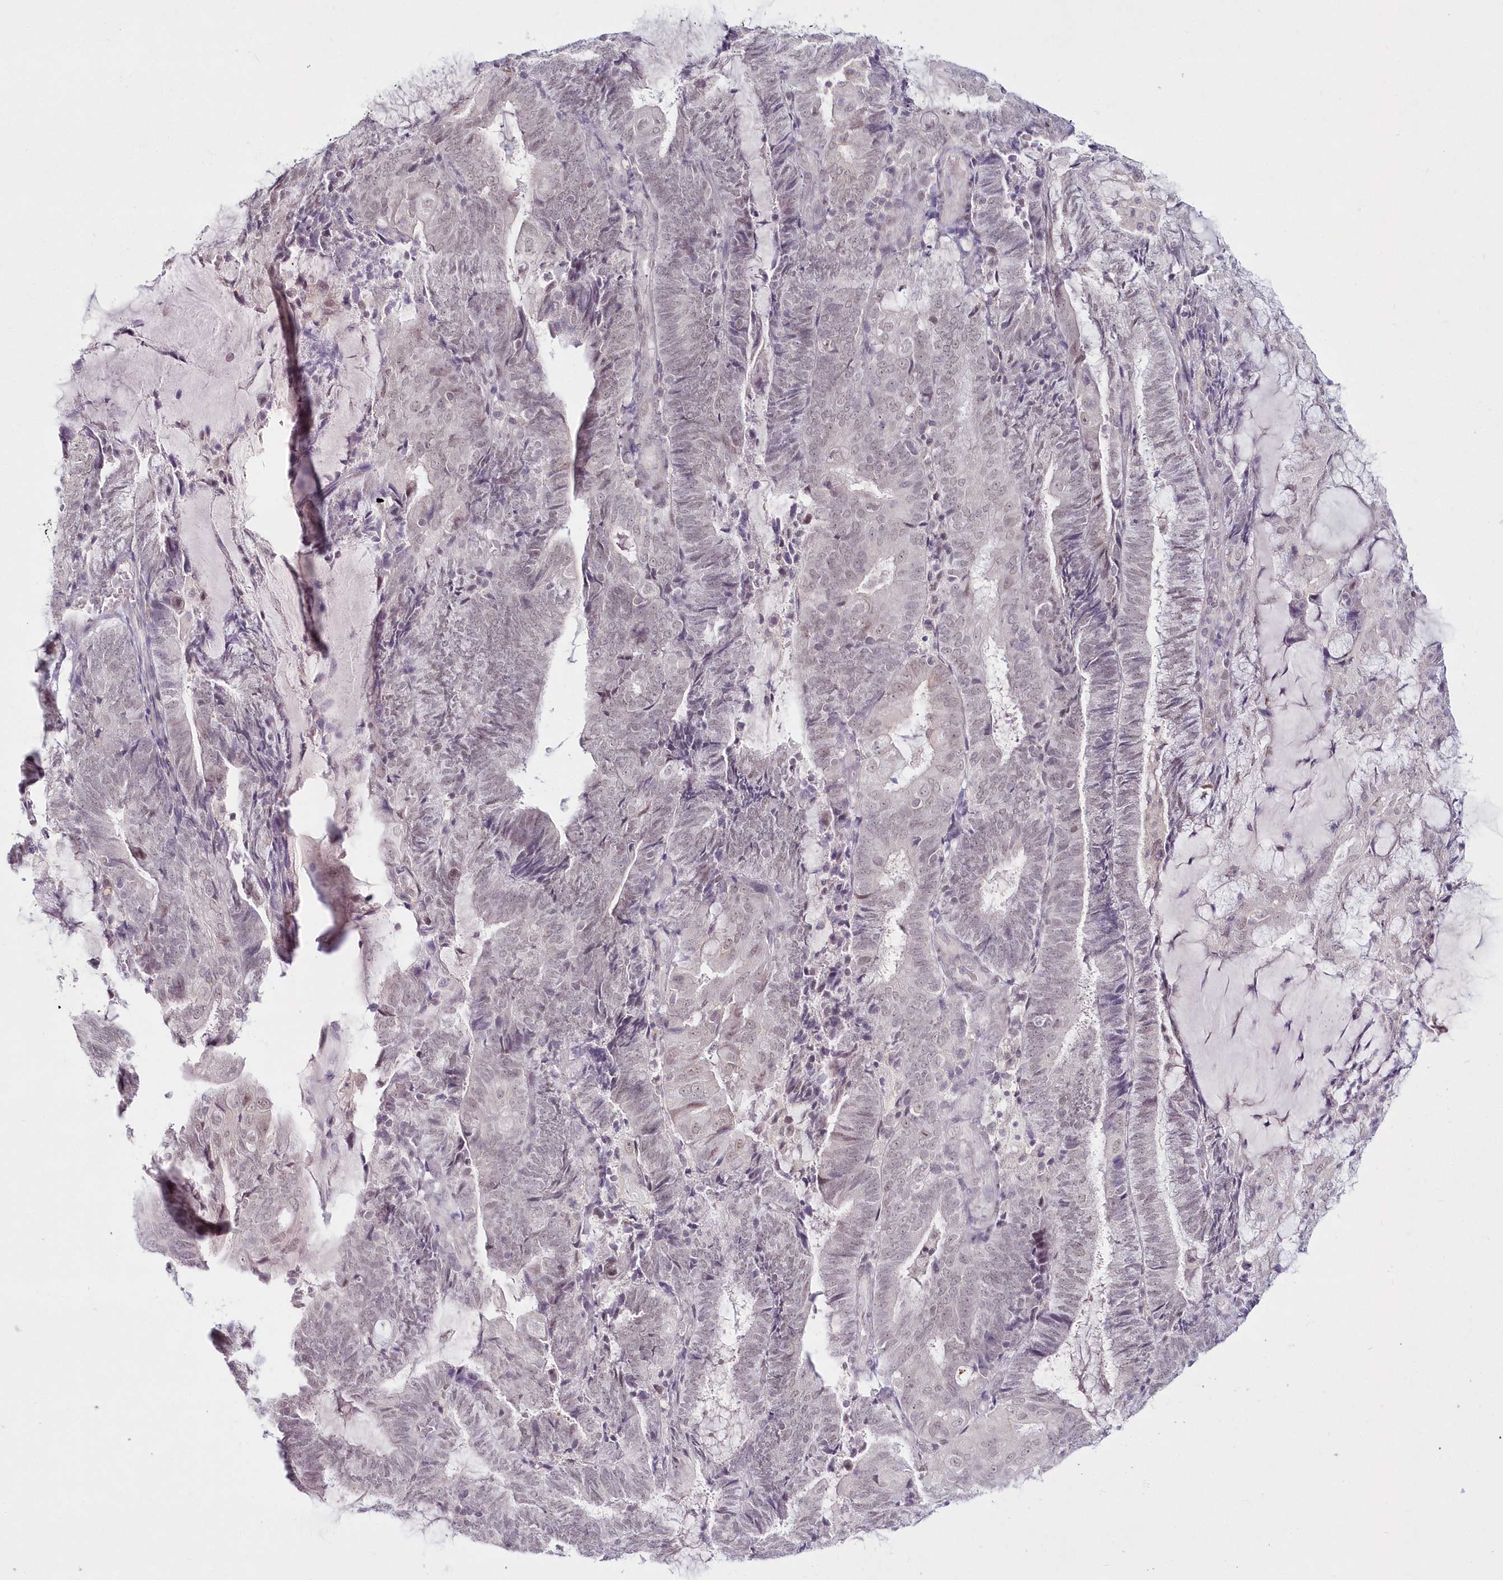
{"staining": {"intensity": "weak", "quantity": "25%-75%", "location": "nuclear"}, "tissue": "endometrial cancer", "cell_type": "Tumor cells", "image_type": "cancer", "snomed": [{"axis": "morphology", "description": "Adenocarcinoma, NOS"}, {"axis": "topography", "description": "Endometrium"}], "caption": "This micrograph shows endometrial adenocarcinoma stained with IHC to label a protein in brown. The nuclear of tumor cells show weak positivity for the protein. Nuclei are counter-stained blue.", "gene": "HYCC2", "patient": {"sex": "female", "age": 81}}